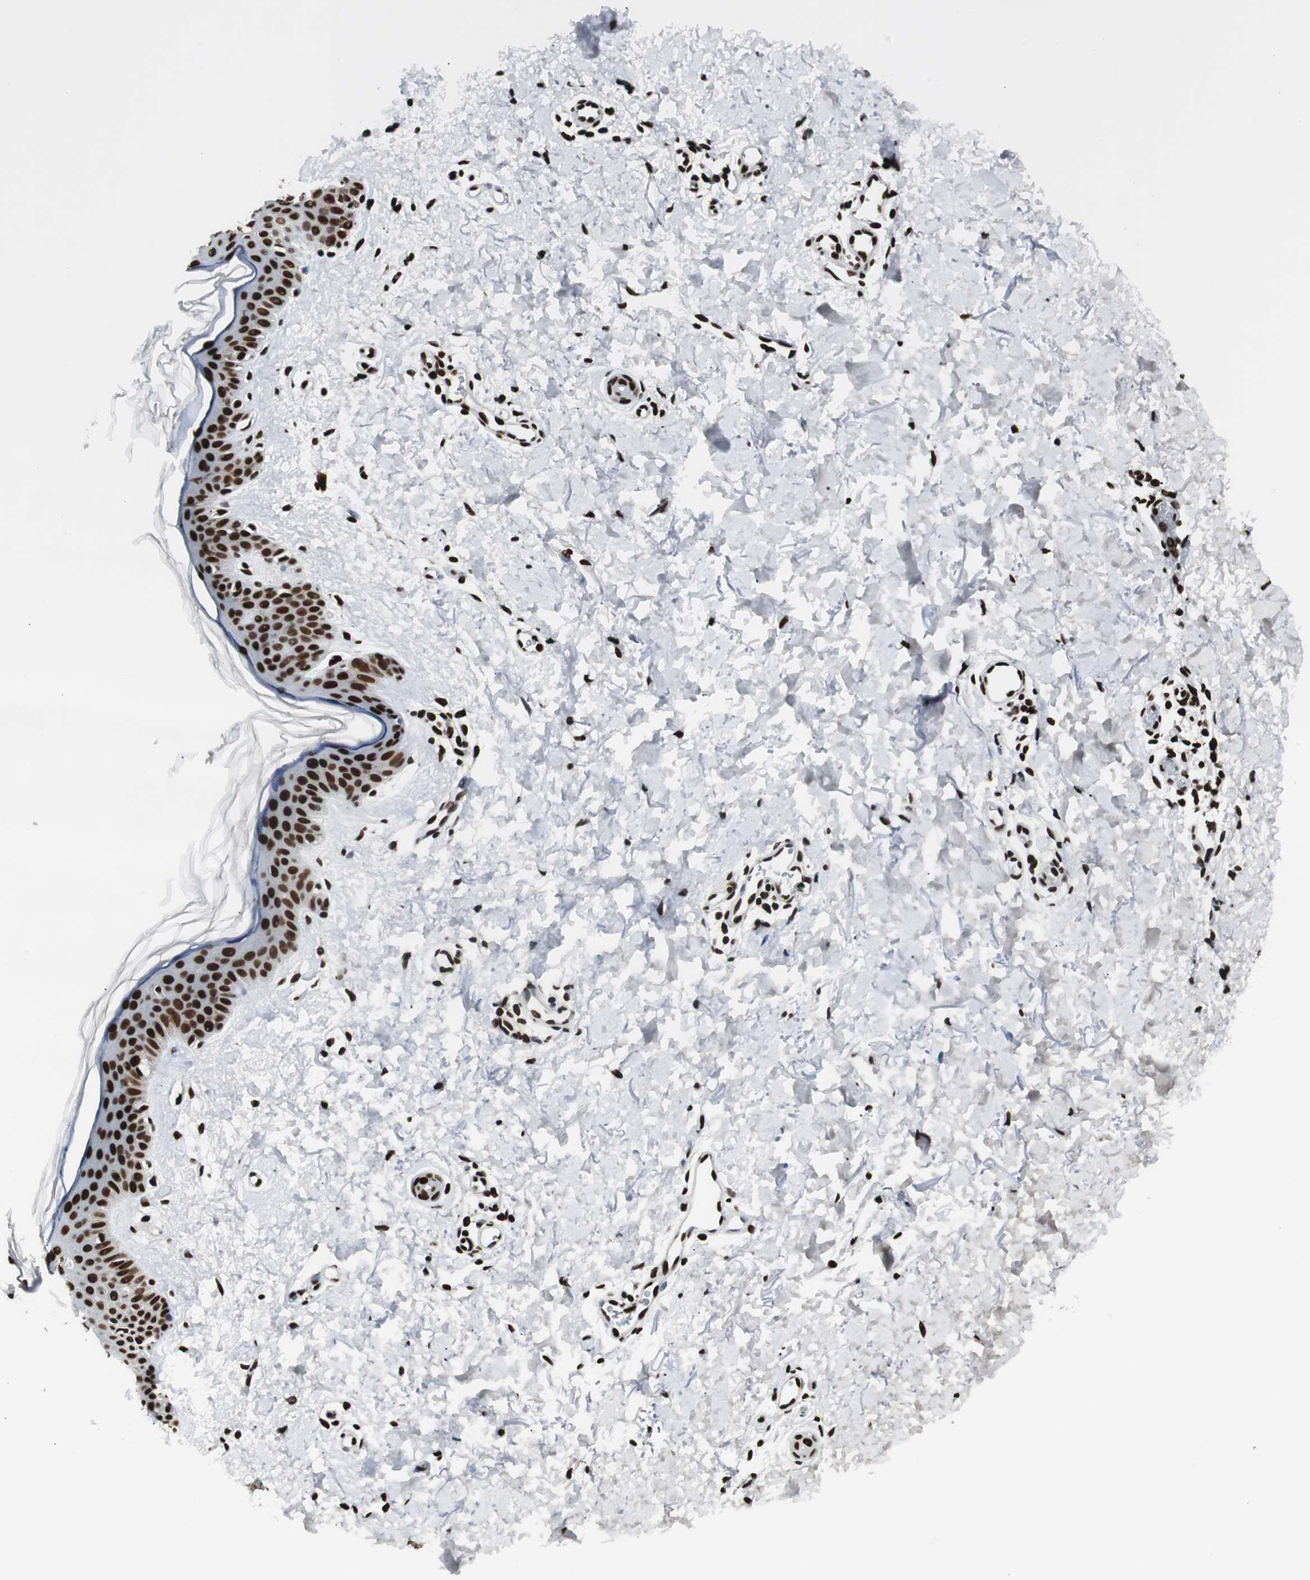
{"staining": {"intensity": "strong", "quantity": ">75%", "location": "nuclear"}, "tissue": "skin", "cell_type": "Fibroblasts", "image_type": "normal", "snomed": [{"axis": "morphology", "description": "Normal tissue, NOS"}, {"axis": "topography", "description": "Skin"}], "caption": "The histopathology image shows staining of normal skin, revealing strong nuclear protein expression (brown color) within fibroblasts.", "gene": "MTA2", "patient": {"sex": "female", "age": 56}}